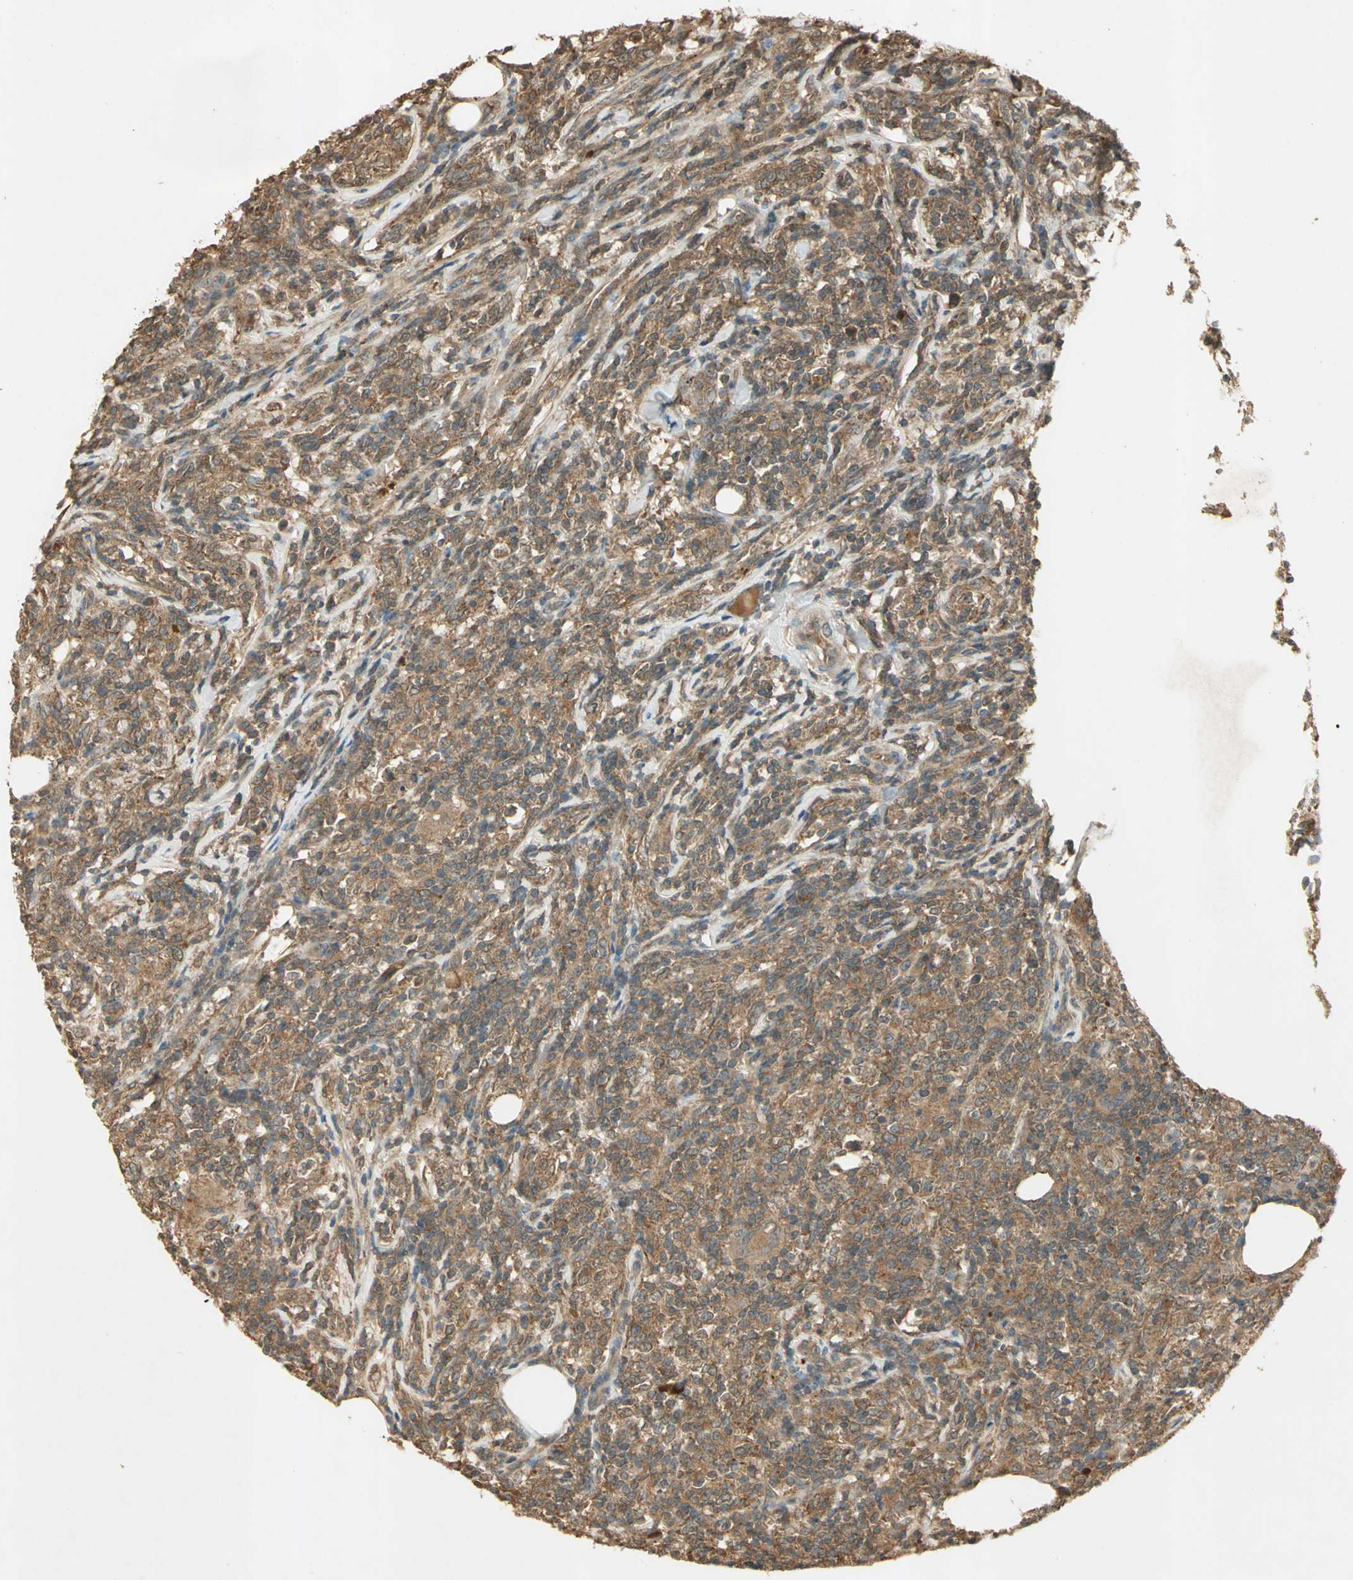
{"staining": {"intensity": "moderate", "quantity": ">75%", "location": "cytoplasmic/membranous"}, "tissue": "lymphoma", "cell_type": "Tumor cells", "image_type": "cancer", "snomed": [{"axis": "morphology", "description": "Malignant lymphoma, non-Hodgkin's type, High grade"}, {"axis": "topography", "description": "Lymph node"}], "caption": "An IHC histopathology image of tumor tissue is shown. Protein staining in brown labels moderate cytoplasmic/membranous positivity in lymphoma within tumor cells. The protein is stained brown, and the nuclei are stained in blue (DAB IHC with brightfield microscopy, high magnification).", "gene": "KEAP1", "patient": {"sex": "female", "age": 84}}